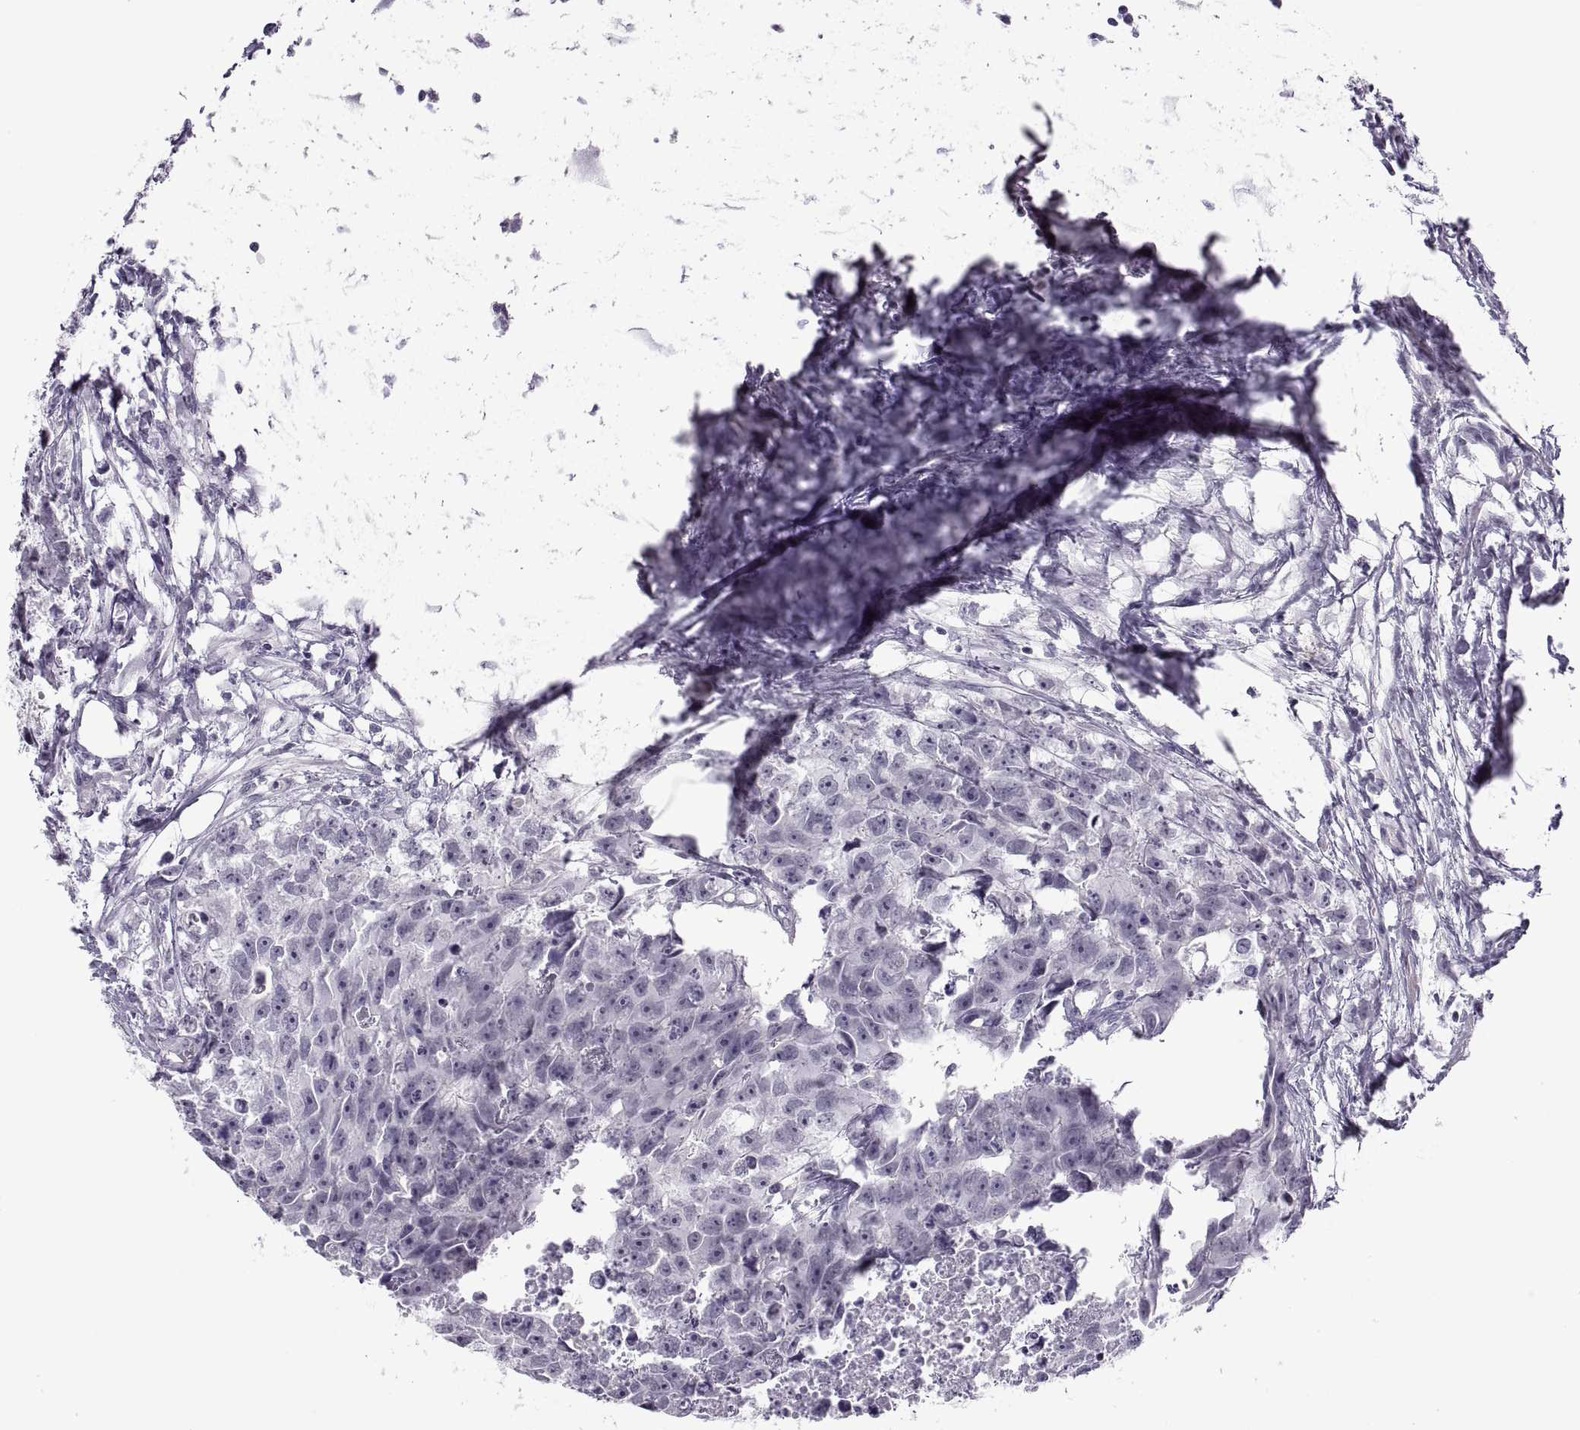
{"staining": {"intensity": "negative", "quantity": "none", "location": "none"}, "tissue": "testis cancer", "cell_type": "Tumor cells", "image_type": "cancer", "snomed": [{"axis": "morphology", "description": "Carcinoma, Embryonal, NOS"}, {"axis": "morphology", "description": "Teratoma, malignant, NOS"}, {"axis": "topography", "description": "Testis"}], "caption": "Tumor cells show no significant staining in testis teratoma (malignant). (Immunohistochemistry, brightfield microscopy, high magnification).", "gene": "C3orf22", "patient": {"sex": "male", "age": 44}}